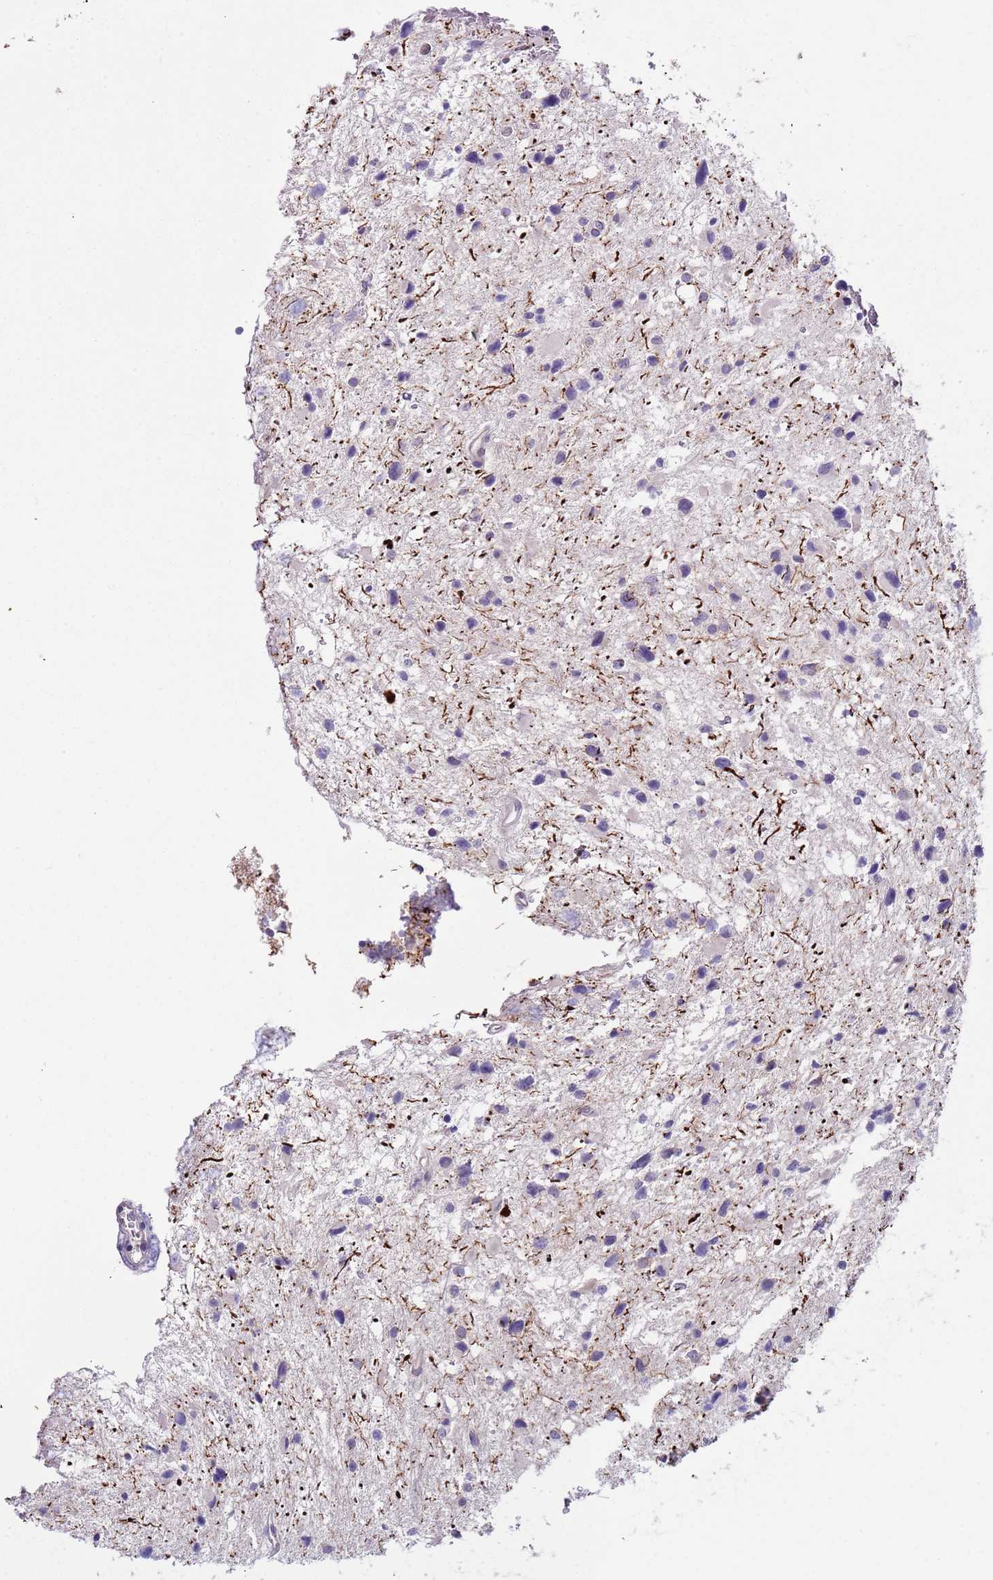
{"staining": {"intensity": "negative", "quantity": "none", "location": "none"}, "tissue": "glioma", "cell_type": "Tumor cells", "image_type": "cancer", "snomed": [{"axis": "morphology", "description": "Glioma, malignant, Low grade"}, {"axis": "topography", "description": "Brain"}], "caption": "IHC photomicrograph of human malignant glioma (low-grade) stained for a protein (brown), which demonstrates no staining in tumor cells.", "gene": "C2CD3", "patient": {"sex": "female", "age": 32}}